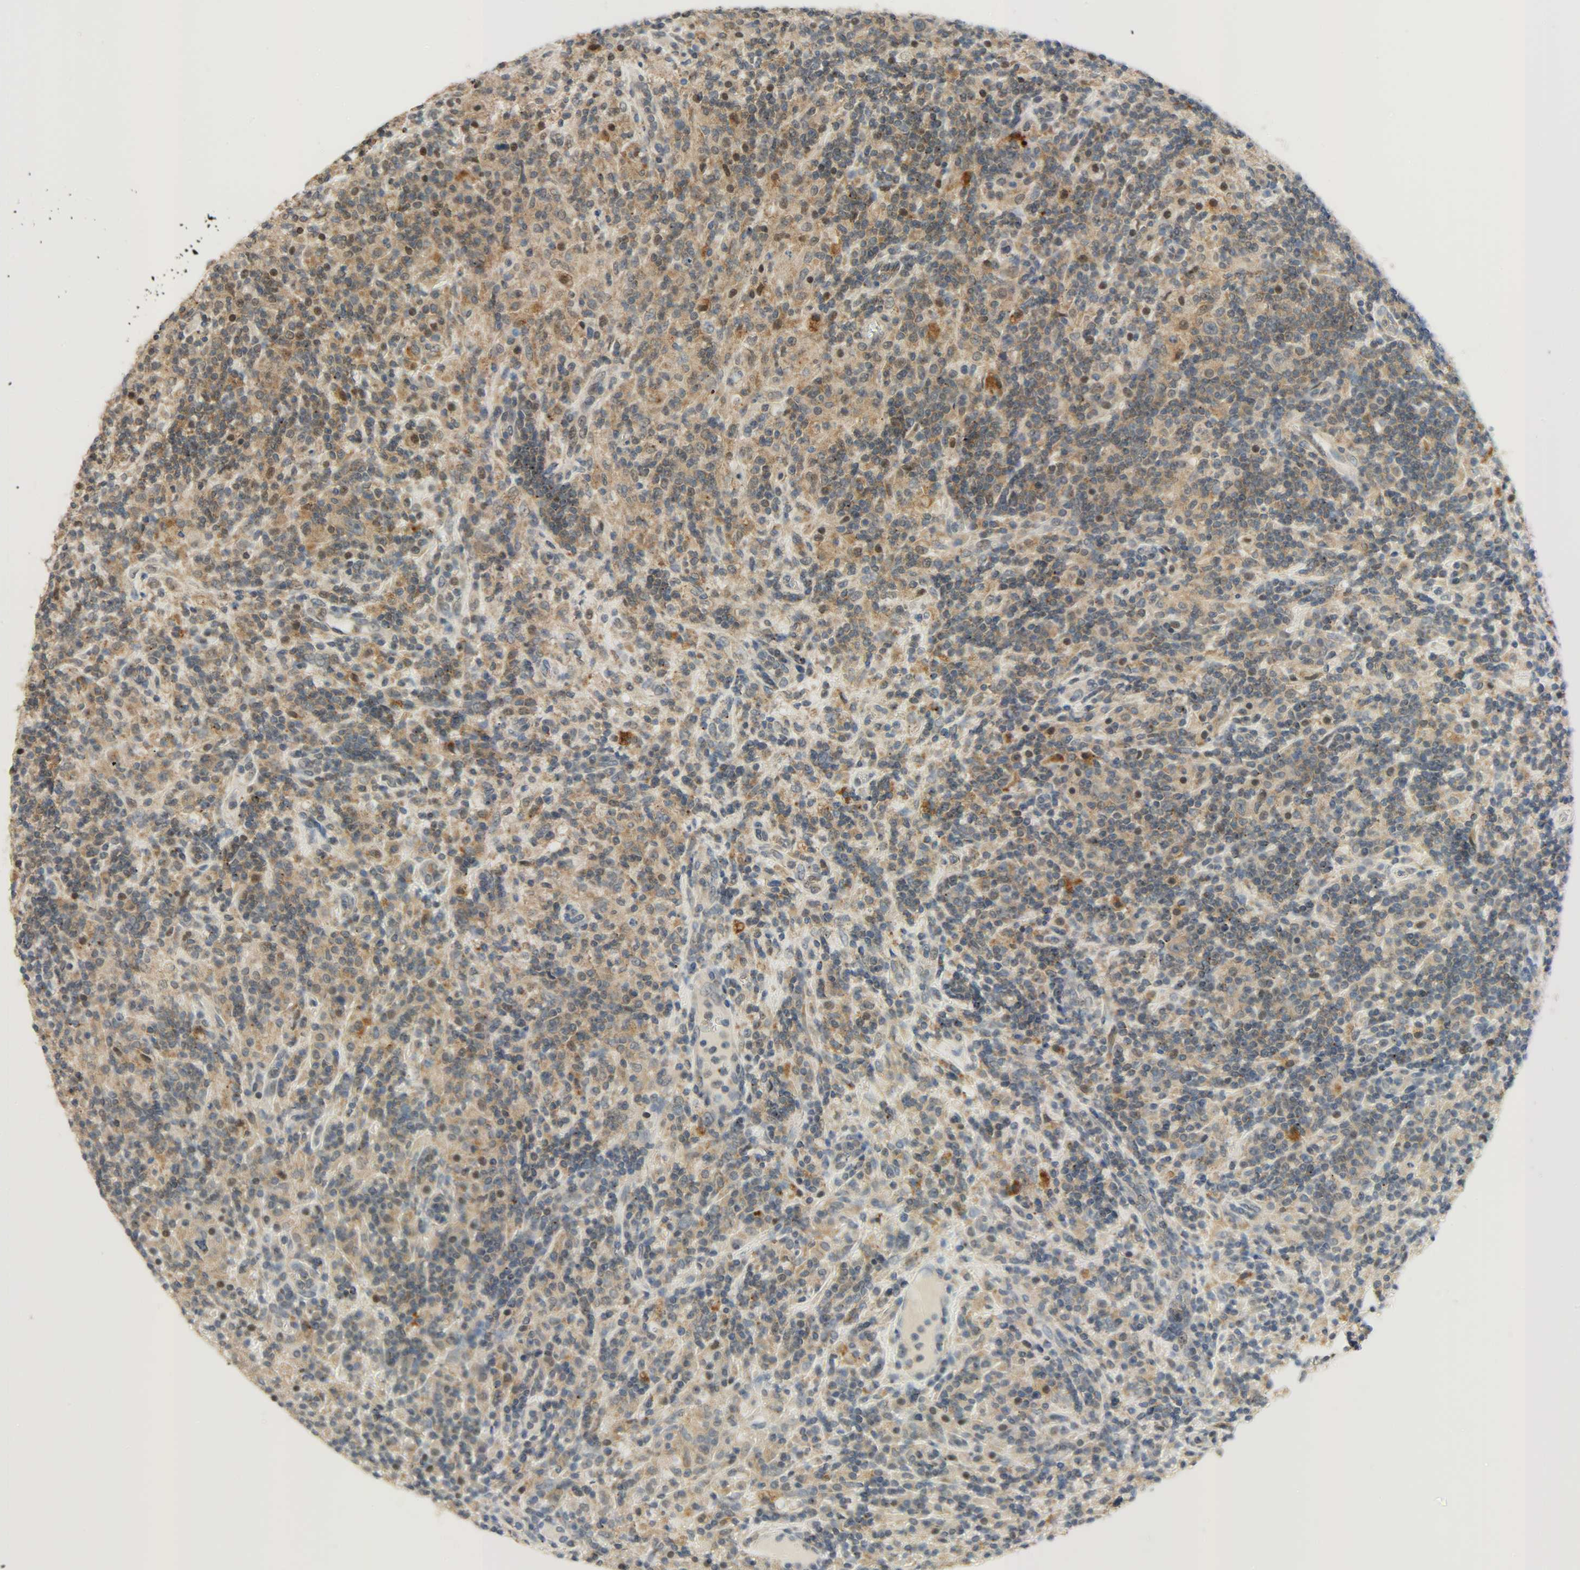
{"staining": {"intensity": "moderate", "quantity": ">75%", "location": "cytoplasmic/membranous"}, "tissue": "lymphoma", "cell_type": "Tumor cells", "image_type": "cancer", "snomed": [{"axis": "morphology", "description": "Hodgkin's disease, NOS"}, {"axis": "topography", "description": "Lymph node"}], "caption": "Brown immunohistochemical staining in Hodgkin's disease exhibits moderate cytoplasmic/membranous positivity in about >75% of tumor cells.", "gene": "GIT2", "patient": {"sex": "male", "age": 70}}